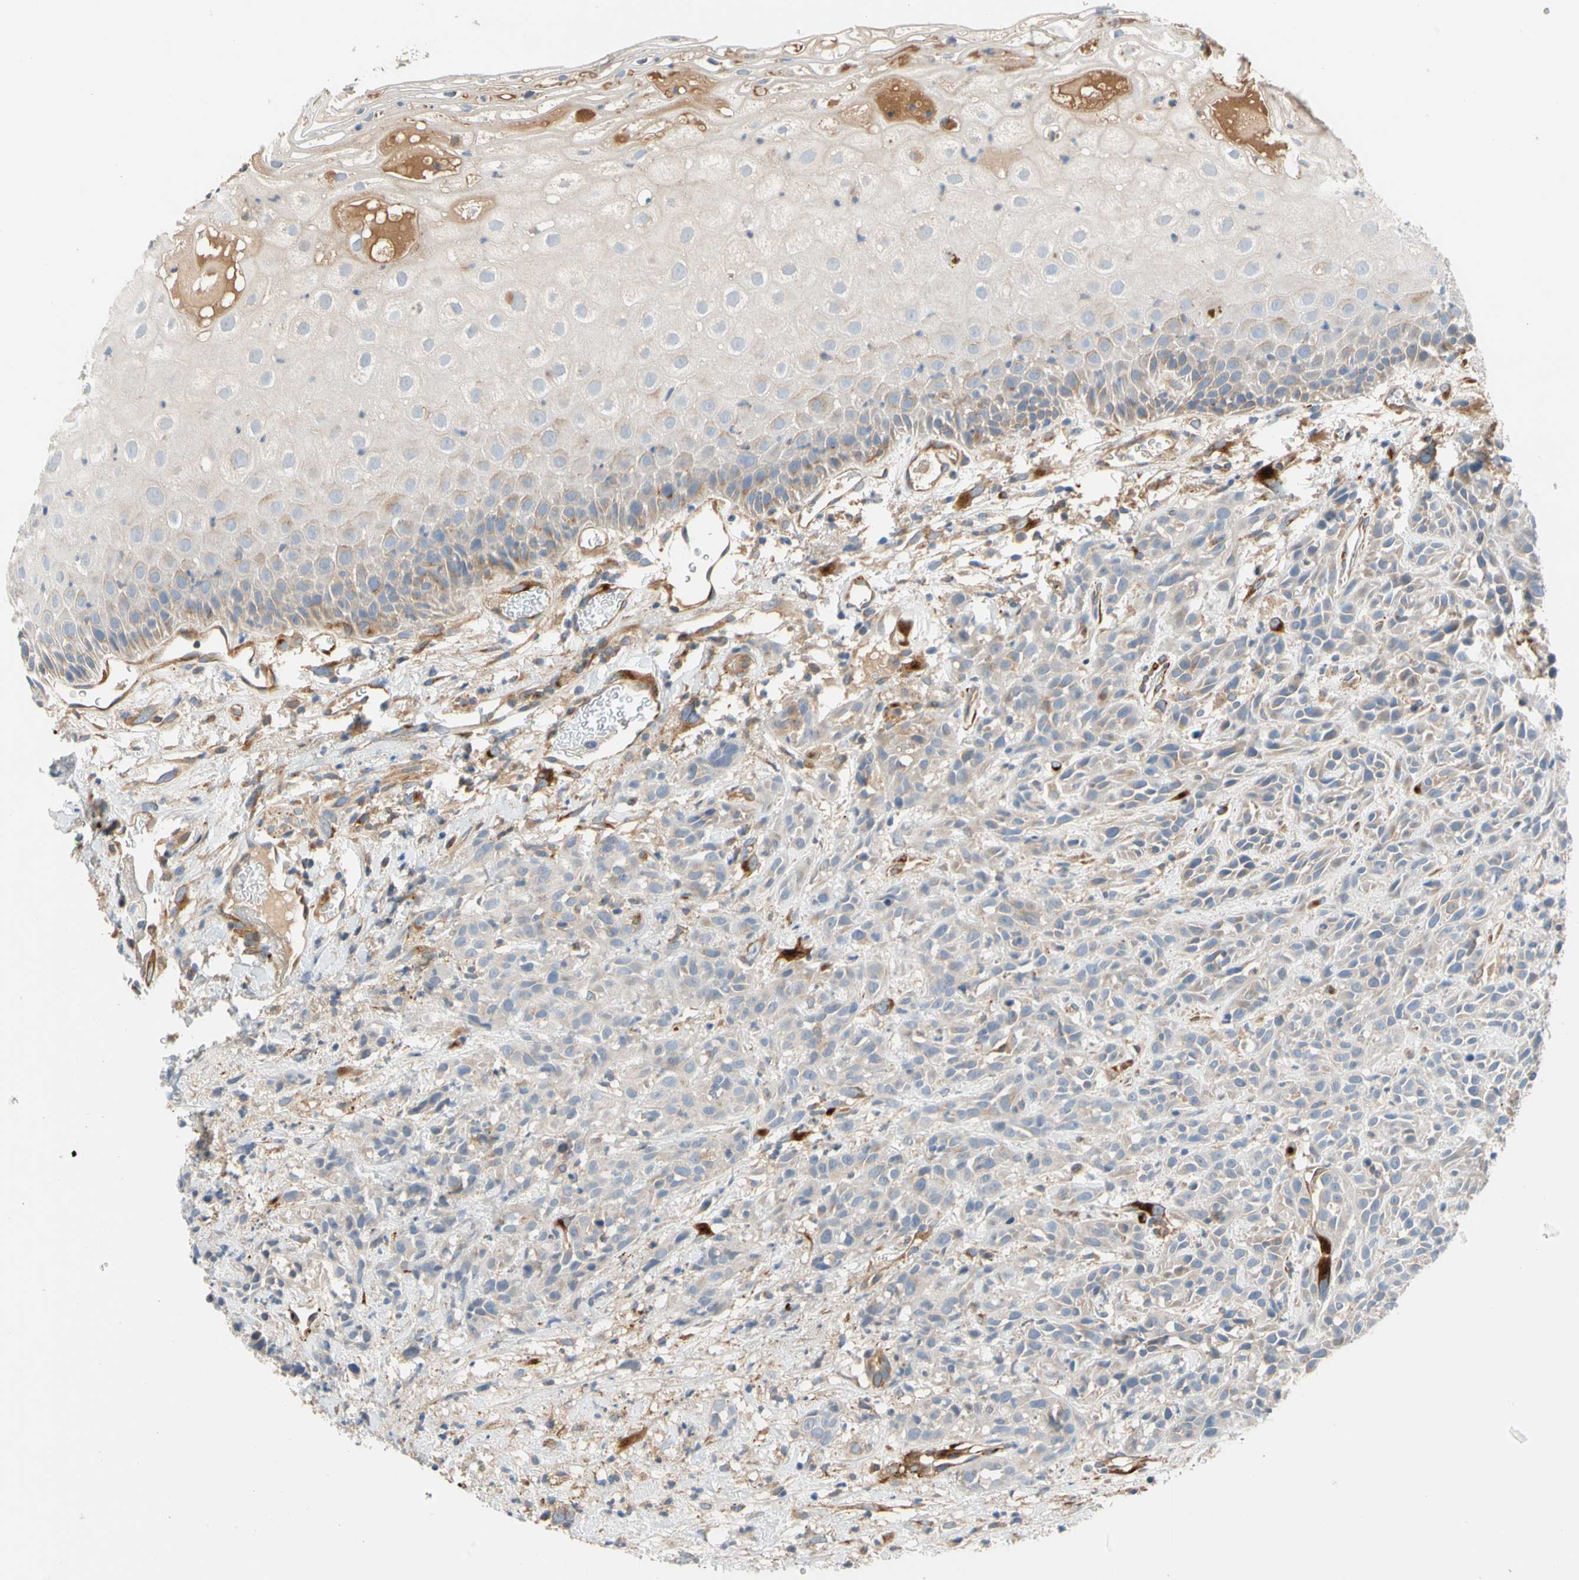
{"staining": {"intensity": "negative", "quantity": "none", "location": "none"}, "tissue": "head and neck cancer", "cell_type": "Tumor cells", "image_type": "cancer", "snomed": [{"axis": "morphology", "description": "Normal tissue, NOS"}, {"axis": "morphology", "description": "Squamous cell carcinoma, NOS"}, {"axis": "topography", "description": "Cartilage tissue"}, {"axis": "topography", "description": "Head-Neck"}], "caption": "Tumor cells are negative for brown protein staining in head and neck cancer. (DAB (3,3'-diaminobenzidine) immunohistochemistry, high magnification).", "gene": "ENTREP3", "patient": {"sex": "male", "age": 62}}